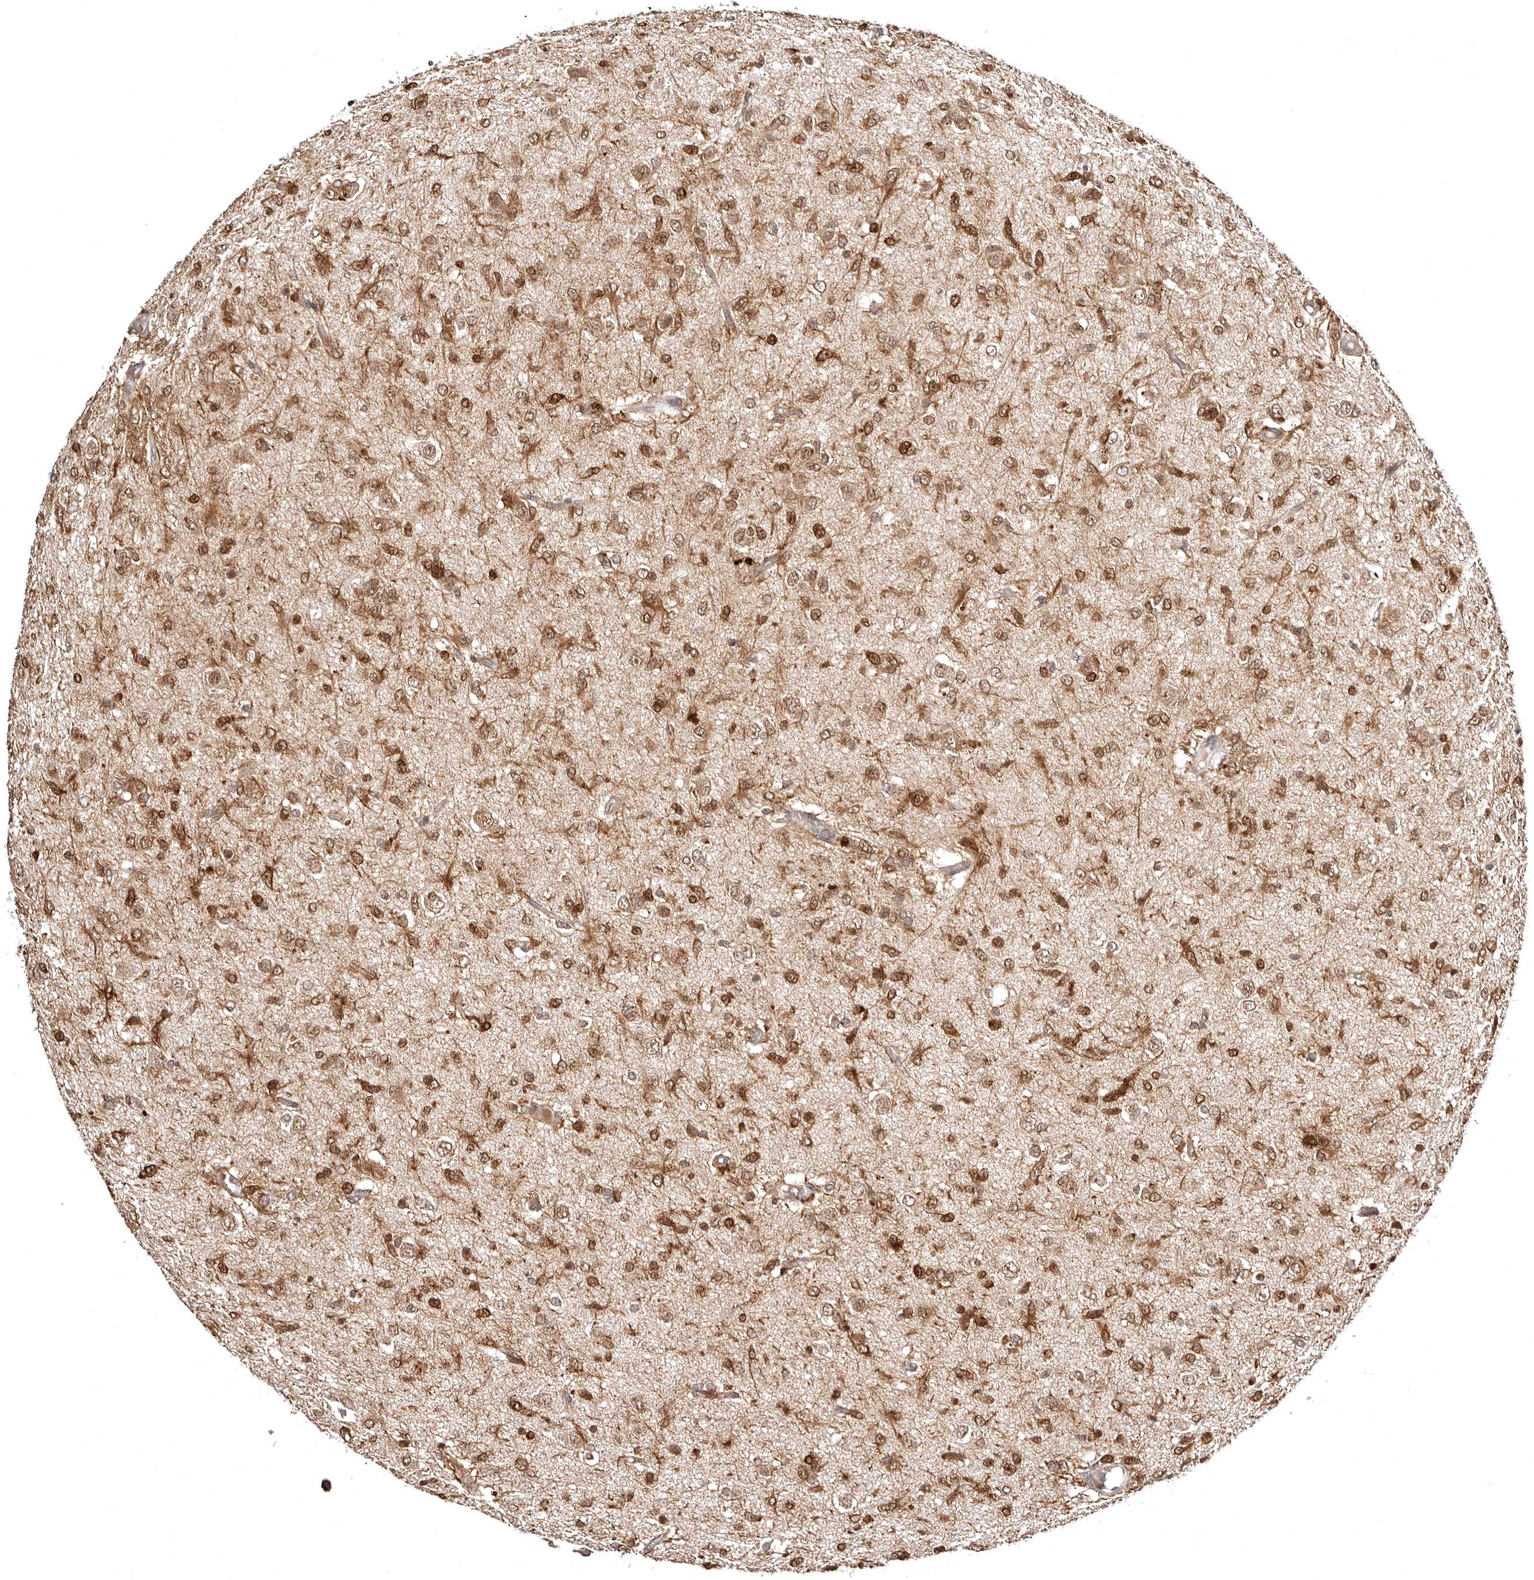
{"staining": {"intensity": "moderate", "quantity": ">75%", "location": "cytoplasmic/membranous,nuclear"}, "tissue": "glioma", "cell_type": "Tumor cells", "image_type": "cancer", "snomed": [{"axis": "morphology", "description": "Glioma, malignant, High grade"}, {"axis": "topography", "description": "Brain"}], "caption": "Tumor cells display medium levels of moderate cytoplasmic/membranous and nuclear staining in approximately >75% of cells in human high-grade glioma (malignant).", "gene": "MED8", "patient": {"sex": "female", "age": 59}}